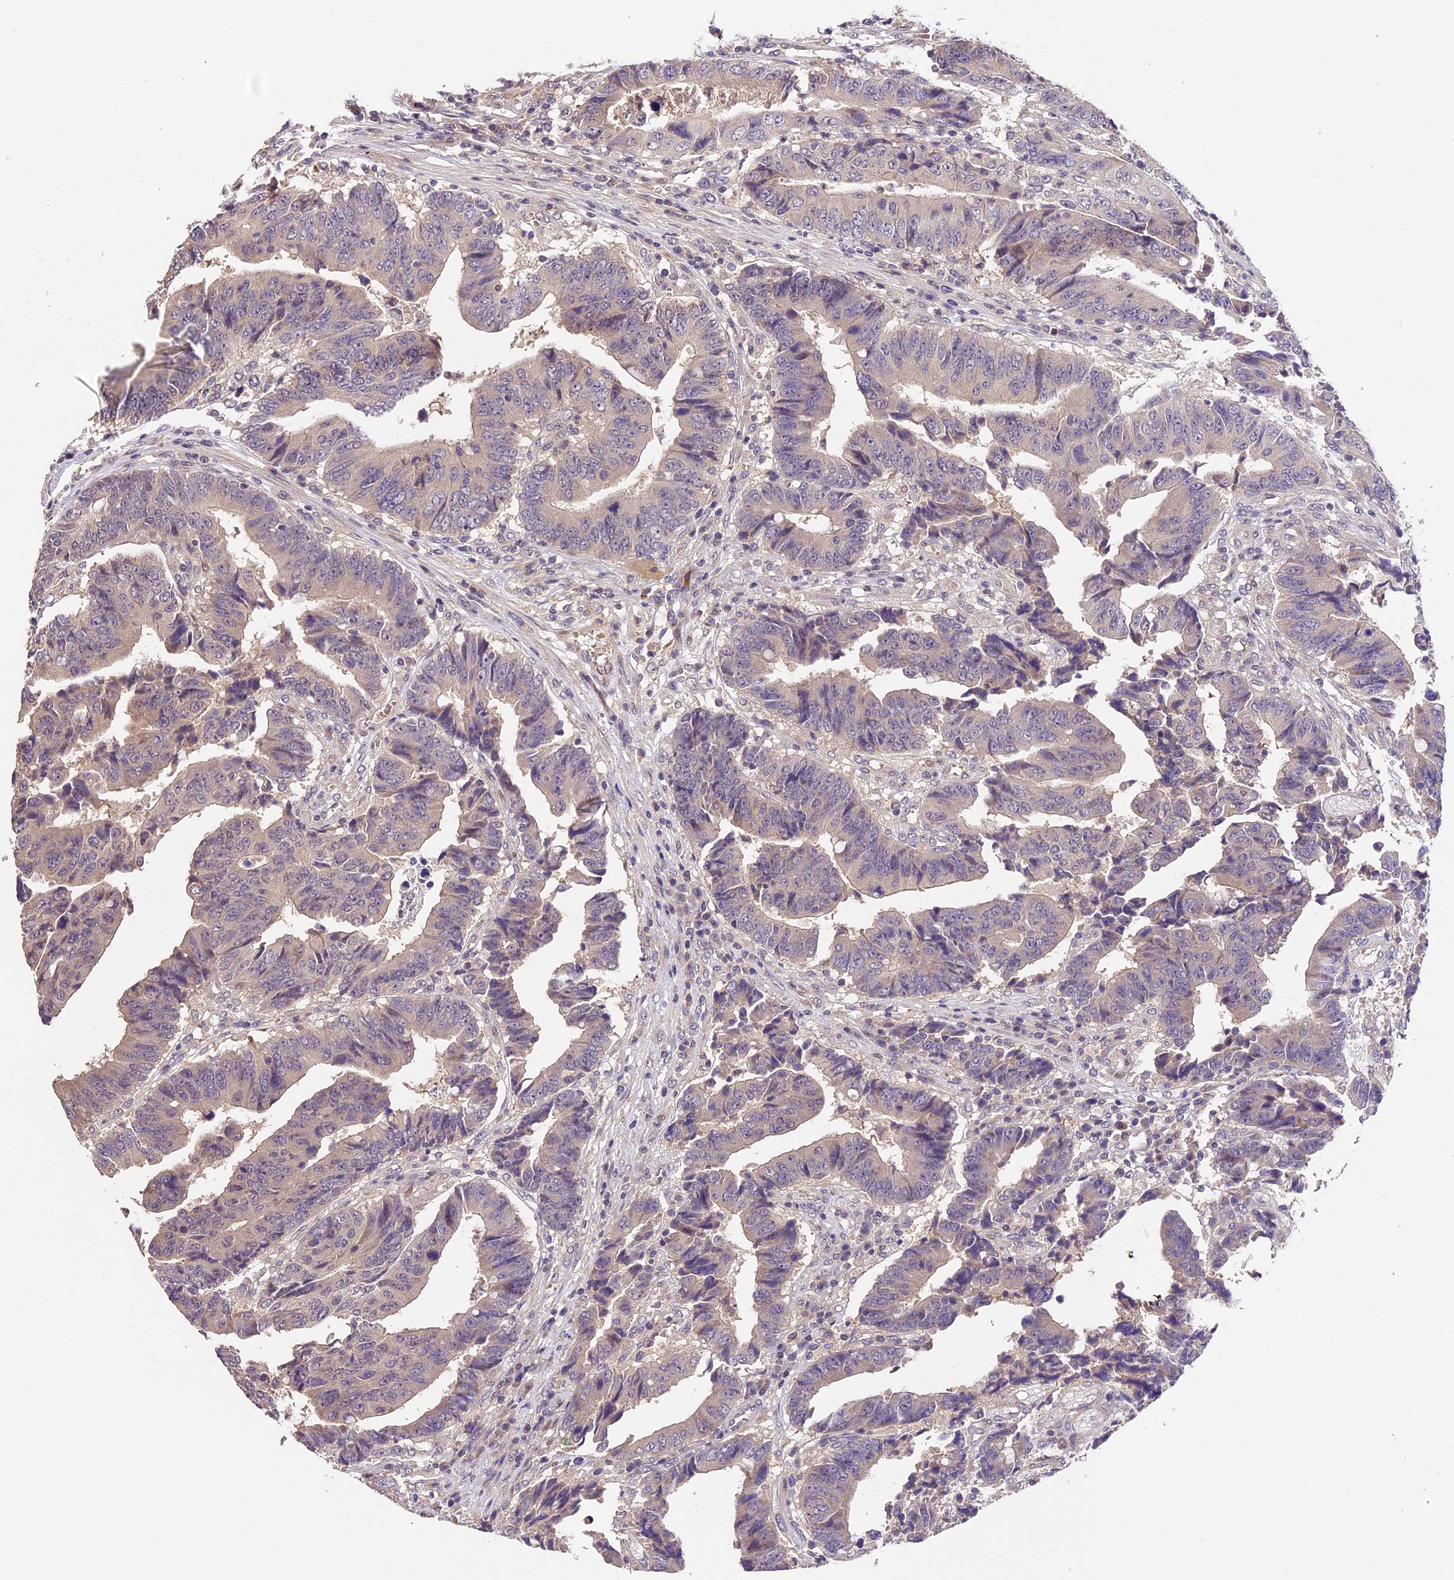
{"staining": {"intensity": "weak", "quantity": "<25%", "location": "cytoplasmic/membranous"}, "tissue": "colorectal cancer", "cell_type": "Tumor cells", "image_type": "cancer", "snomed": [{"axis": "morphology", "description": "Adenocarcinoma, NOS"}, {"axis": "topography", "description": "Rectum"}], "caption": "Tumor cells show no significant protein staining in colorectal cancer (adenocarcinoma).", "gene": "DGKH", "patient": {"sex": "male", "age": 84}}